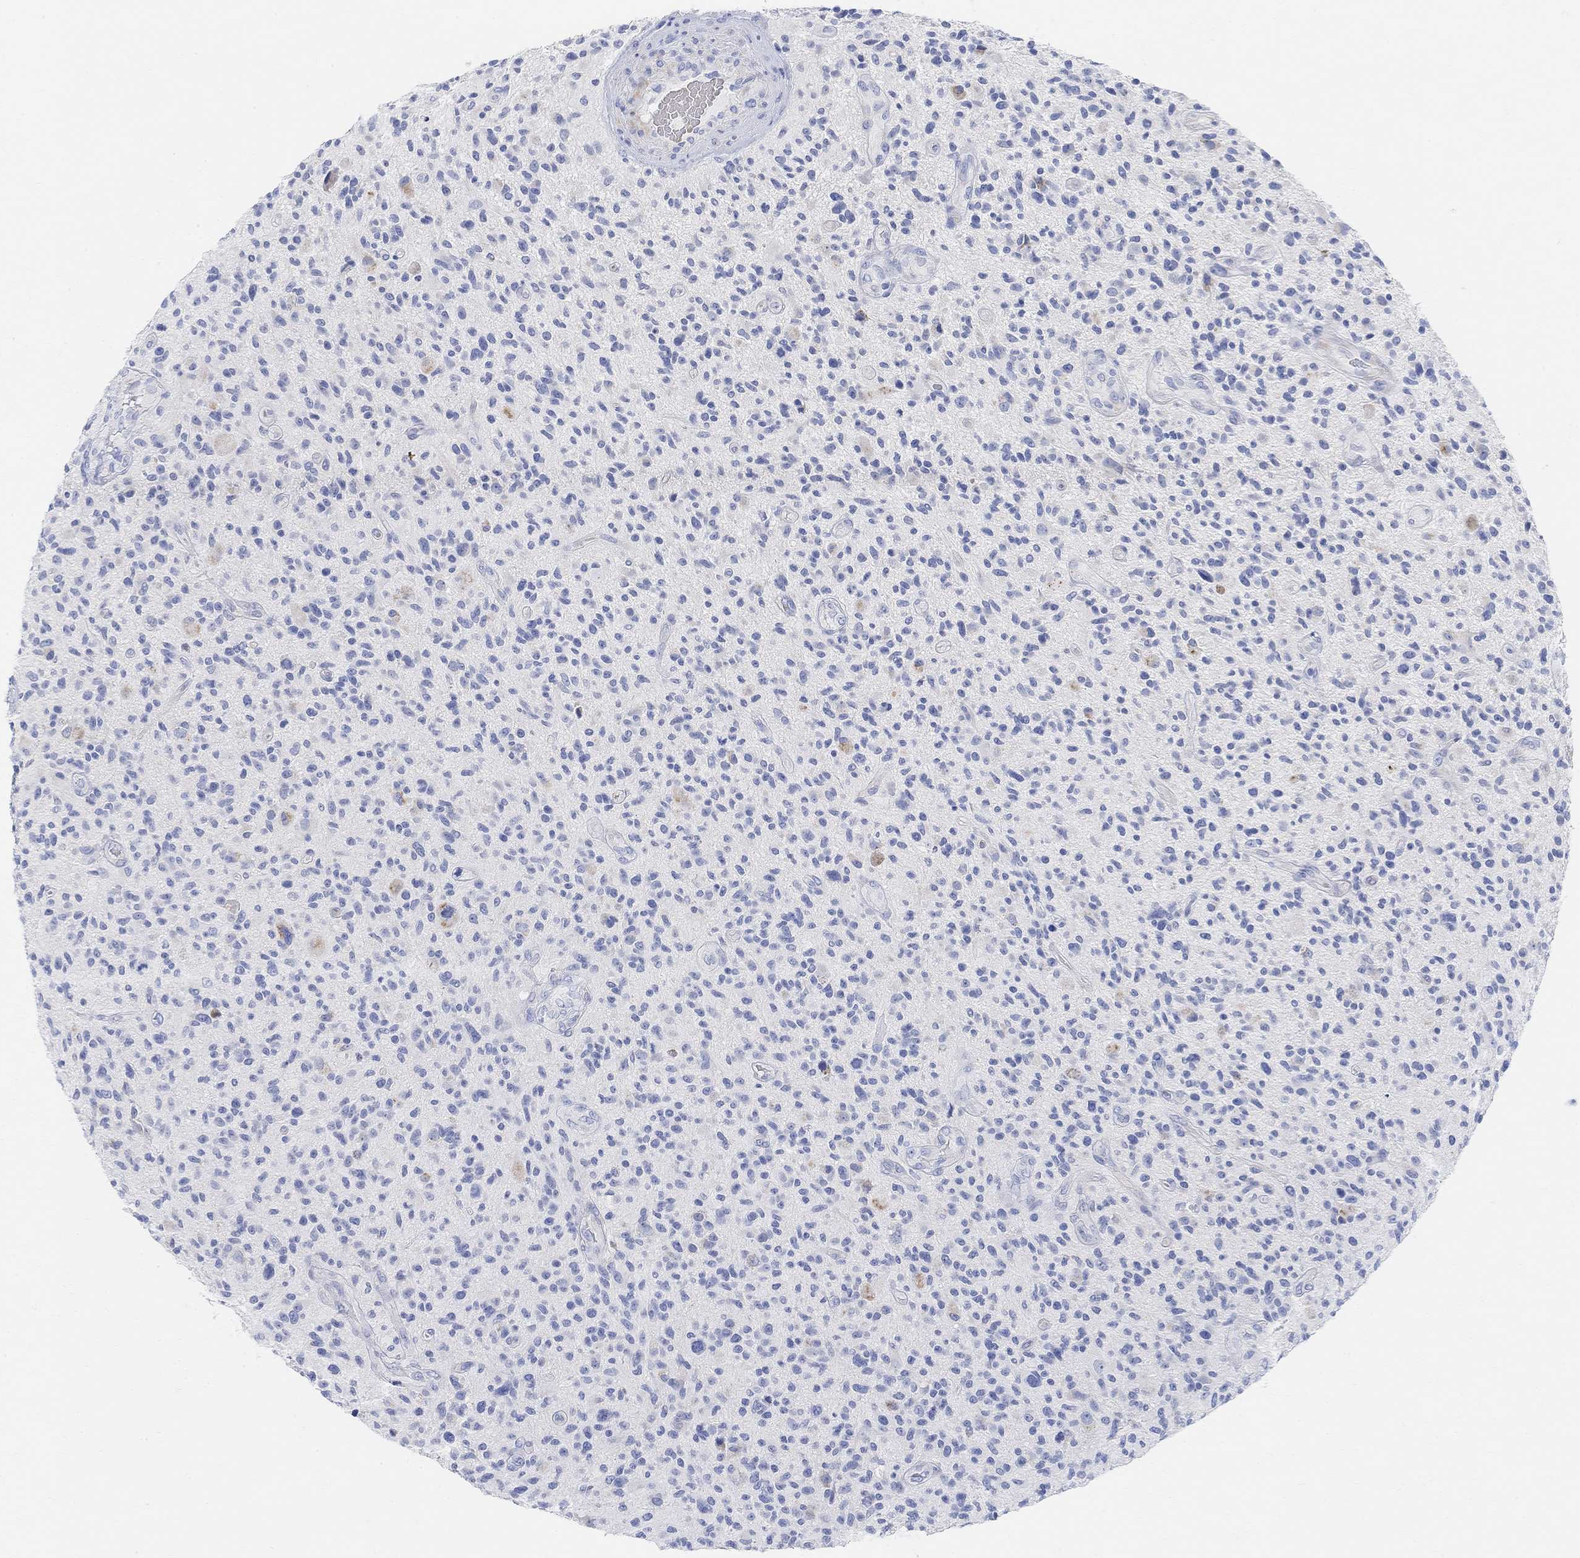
{"staining": {"intensity": "negative", "quantity": "none", "location": "none"}, "tissue": "glioma", "cell_type": "Tumor cells", "image_type": "cancer", "snomed": [{"axis": "morphology", "description": "Glioma, malignant, High grade"}, {"axis": "topography", "description": "Brain"}], "caption": "DAB immunohistochemical staining of glioma demonstrates no significant positivity in tumor cells.", "gene": "RETNLB", "patient": {"sex": "male", "age": 47}}